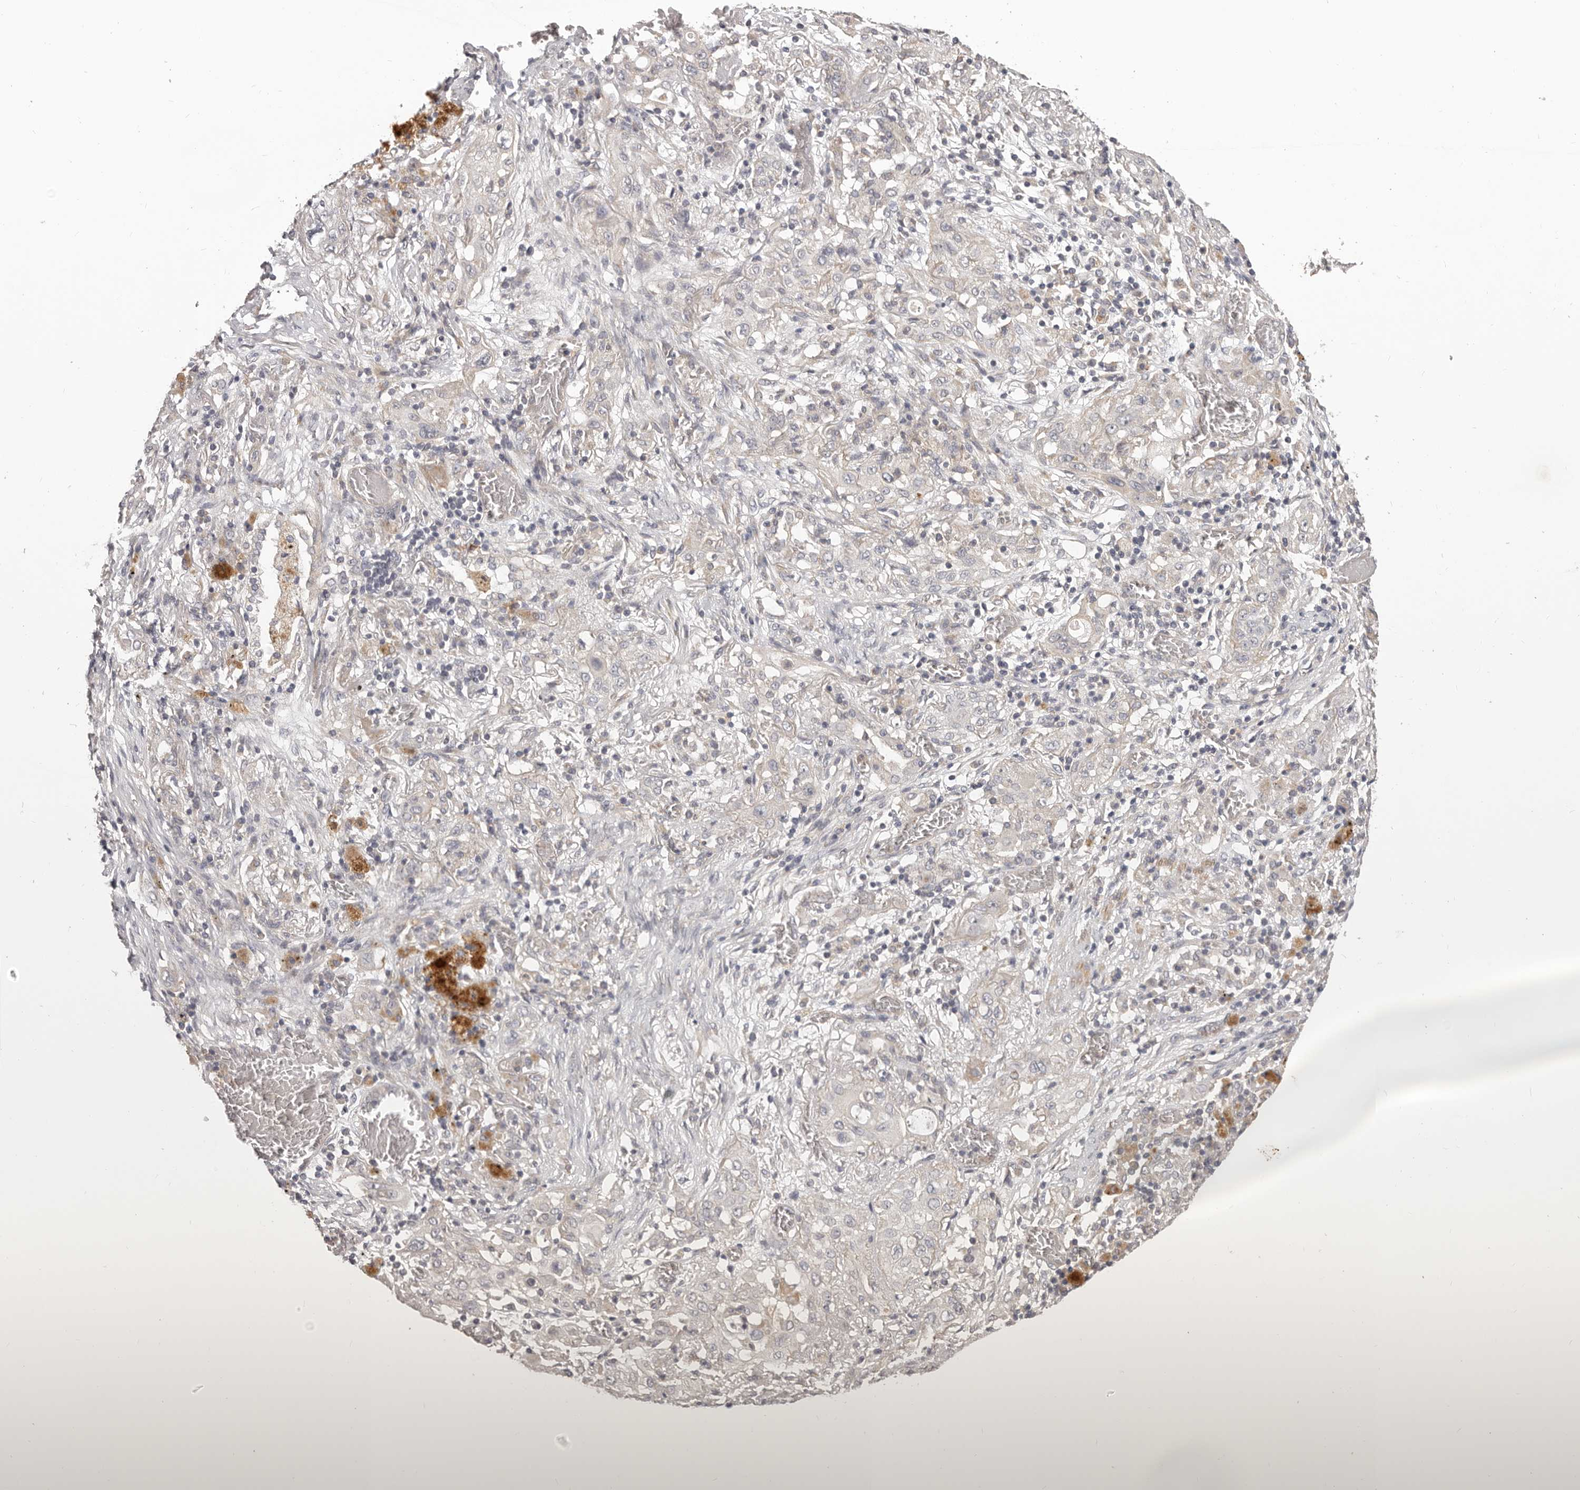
{"staining": {"intensity": "negative", "quantity": "none", "location": "none"}, "tissue": "lung cancer", "cell_type": "Tumor cells", "image_type": "cancer", "snomed": [{"axis": "morphology", "description": "Squamous cell carcinoma, NOS"}, {"axis": "topography", "description": "Lung"}], "caption": "IHC histopathology image of neoplastic tissue: human squamous cell carcinoma (lung) stained with DAB exhibits no significant protein positivity in tumor cells.", "gene": "HRH1", "patient": {"sex": "female", "age": 47}}